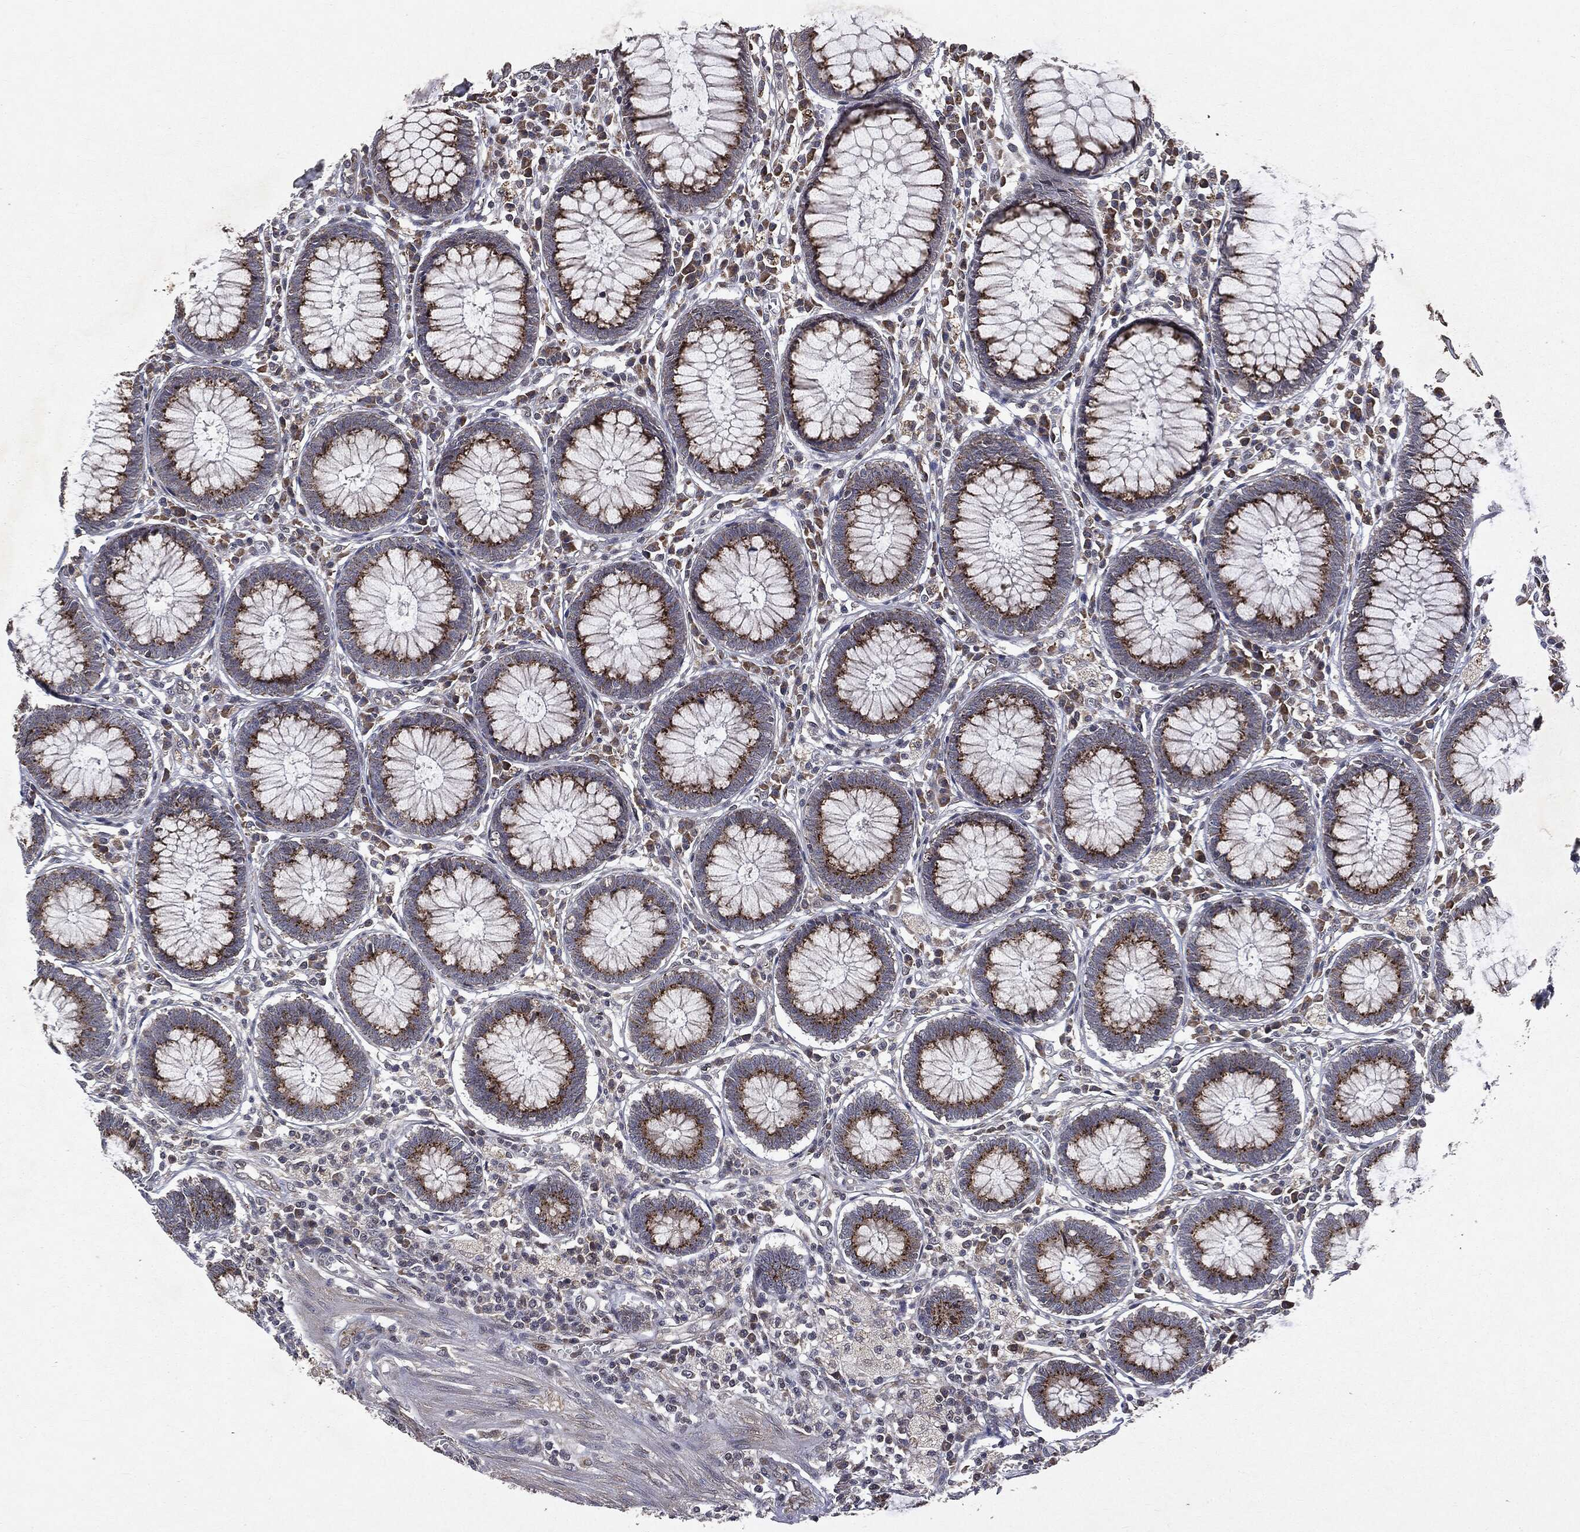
{"staining": {"intensity": "strong", "quantity": ">75%", "location": "cytoplasmic/membranous"}, "tissue": "colon", "cell_type": "Endothelial cells", "image_type": "normal", "snomed": [{"axis": "morphology", "description": "Normal tissue, NOS"}, {"axis": "topography", "description": "Colon"}], "caption": "The photomicrograph demonstrates immunohistochemical staining of benign colon. There is strong cytoplasmic/membranous expression is appreciated in approximately >75% of endothelial cells.", "gene": "PLPPR2", "patient": {"sex": "male", "age": 65}}